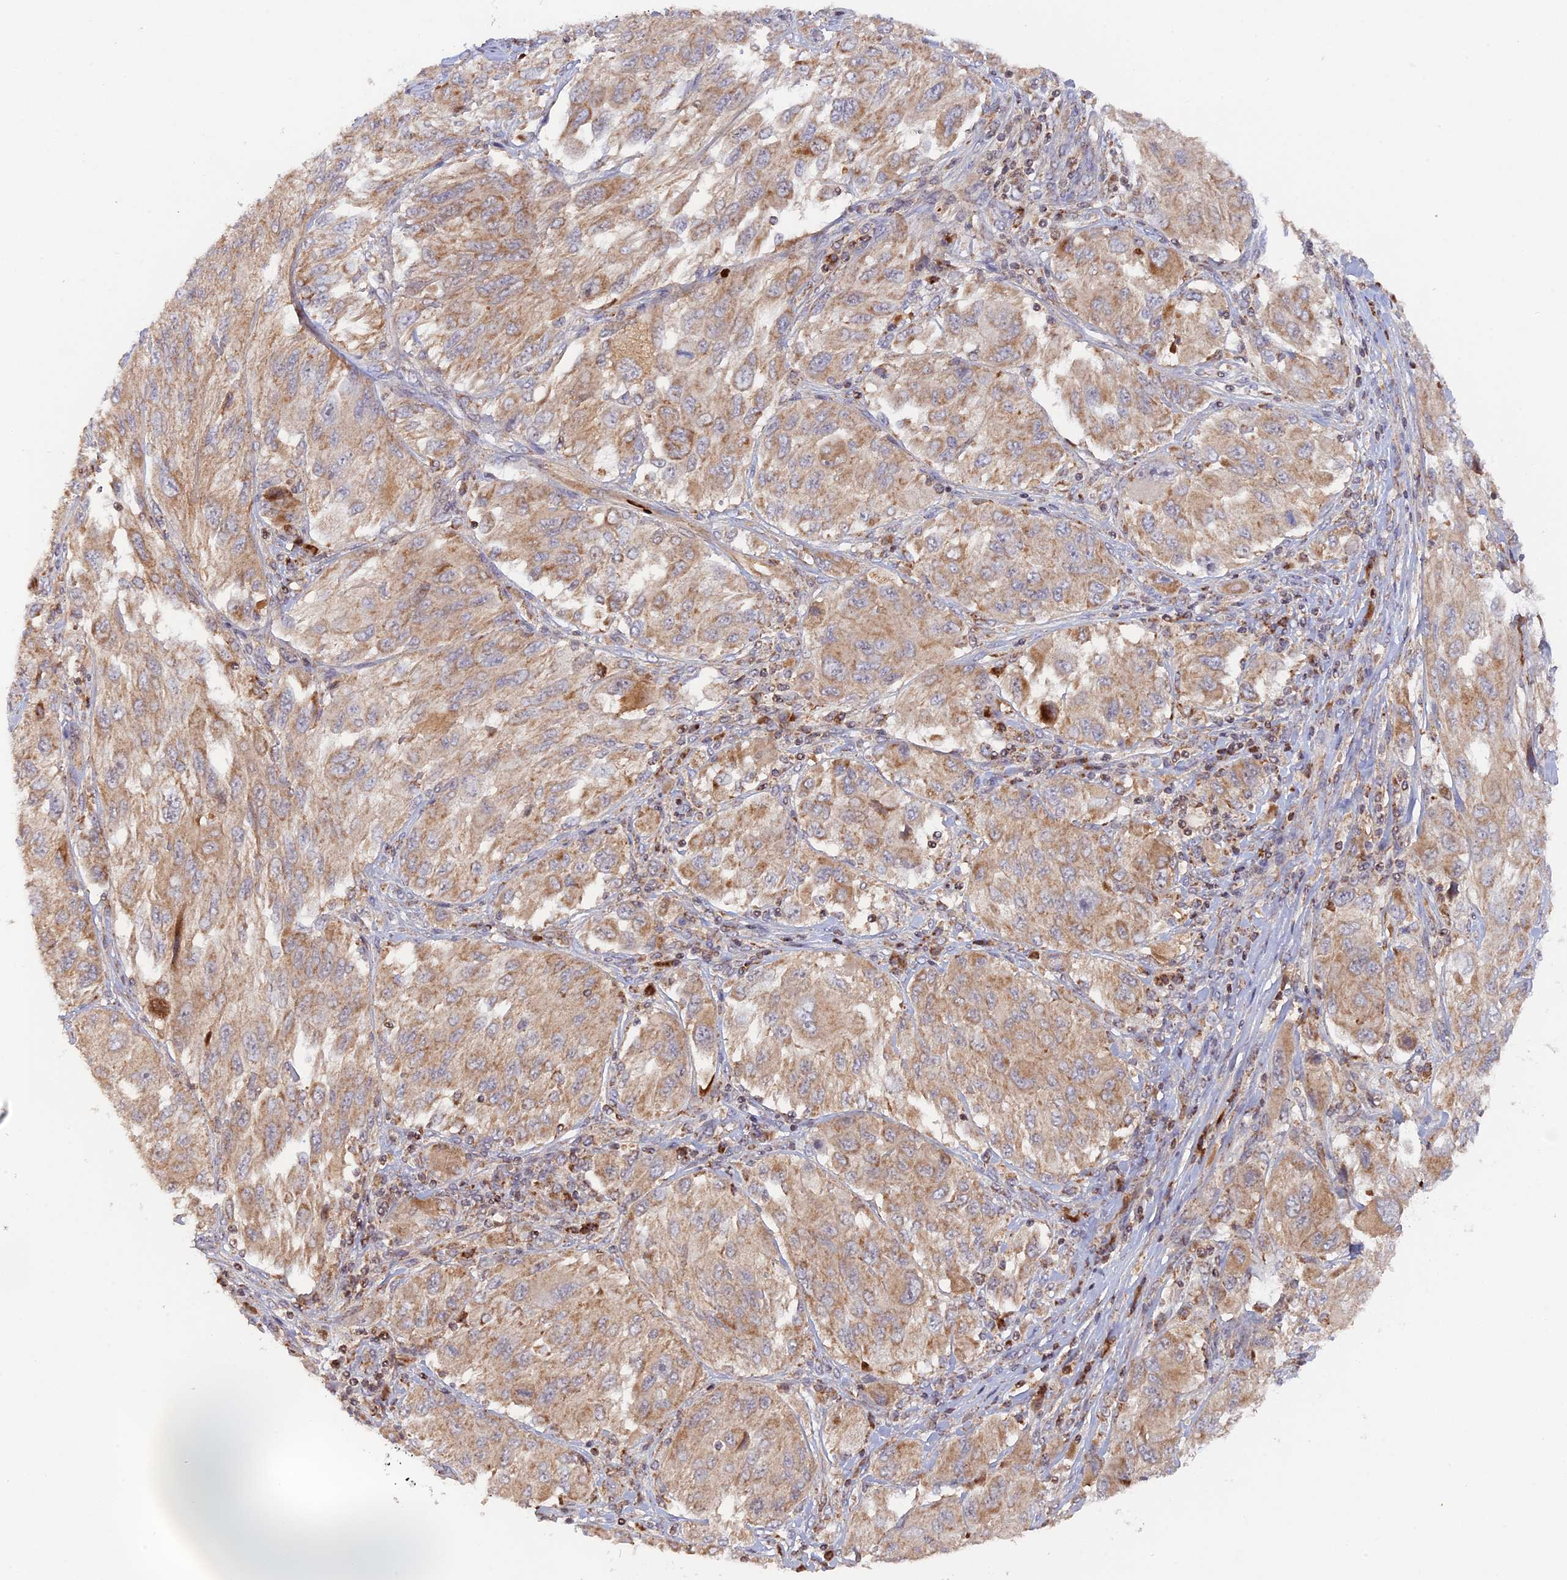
{"staining": {"intensity": "weak", "quantity": ">75%", "location": "cytoplasmic/membranous"}, "tissue": "melanoma", "cell_type": "Tumor cells", "image_type": "cancer", "snomed": [{"axis": "morphology", "description": "Malignant melanoma, NOS"}, {"axis": "topography", "description": "Skin"}], "caption": "This histopathology image demonstrates melanoma stained with immunohistochemistry to label a protein in brown. The cytoplasmic/membranous of tumor cells show weak positivity for the protein. Nuclei are counter-stained blue.", "gene": "MPV17L", "patient": {"sex": "female", "age": 91}}